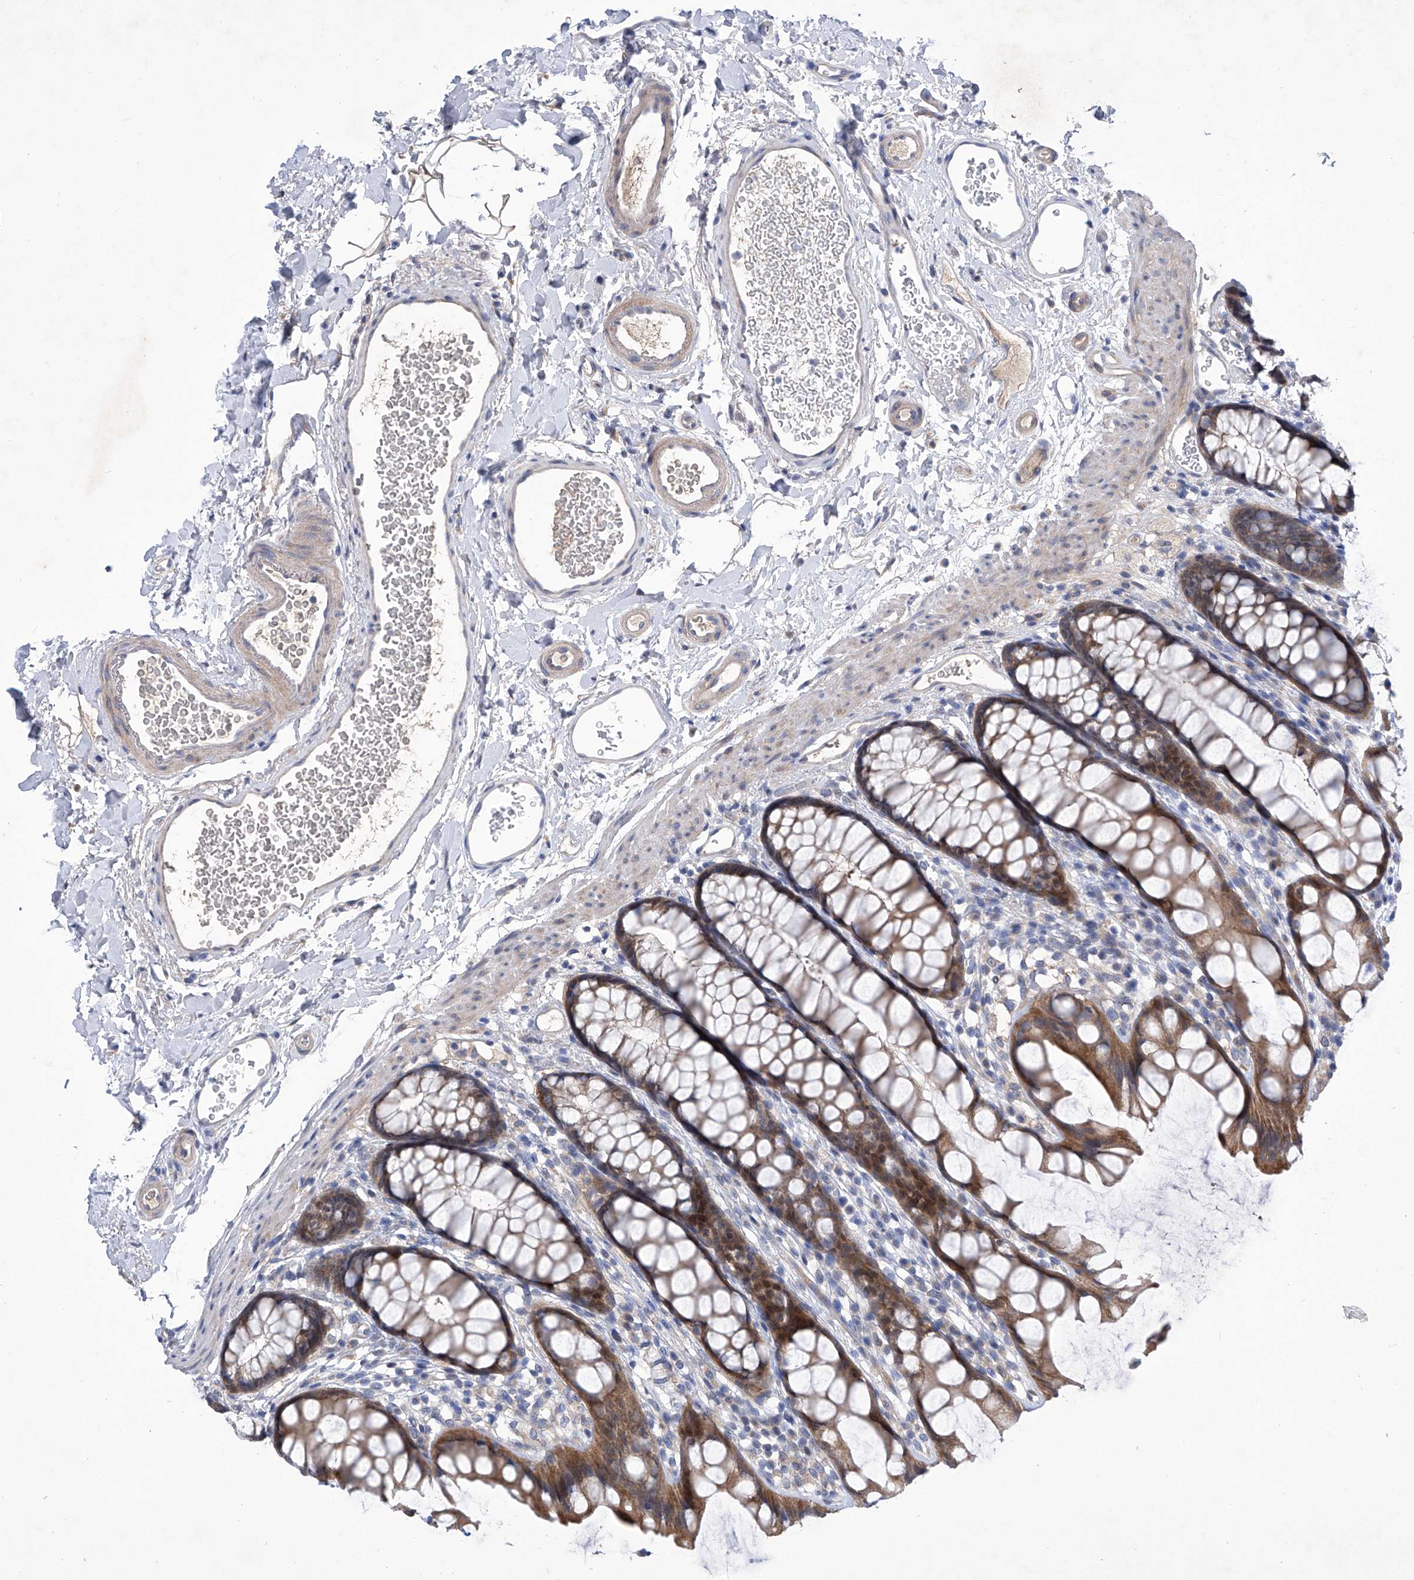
{"staining": {"intensity": "moderate", "quantity": ">75%", "location": "cytoplasmic/membranous"}, "tissue": "rectum", "cell_type": "Glandular cells", "image_type": "normal", "snomed": [{"axis": "morphology", "description": "Normal tissue, NOS"}, {"axis": "topography", "description": "Rectum"}], "caption": "Immunohistochemistry histopathology image of benign rectum: human rectum stained using IHC displays medium levels of moderate protein expression localized specifically in the cytoplasmic/membranous of glandular cells, appearing as a cytoplasmic/membranous brown color.", "gene": "SRBD1", "patient": {"sex": "female", "age": 65}}